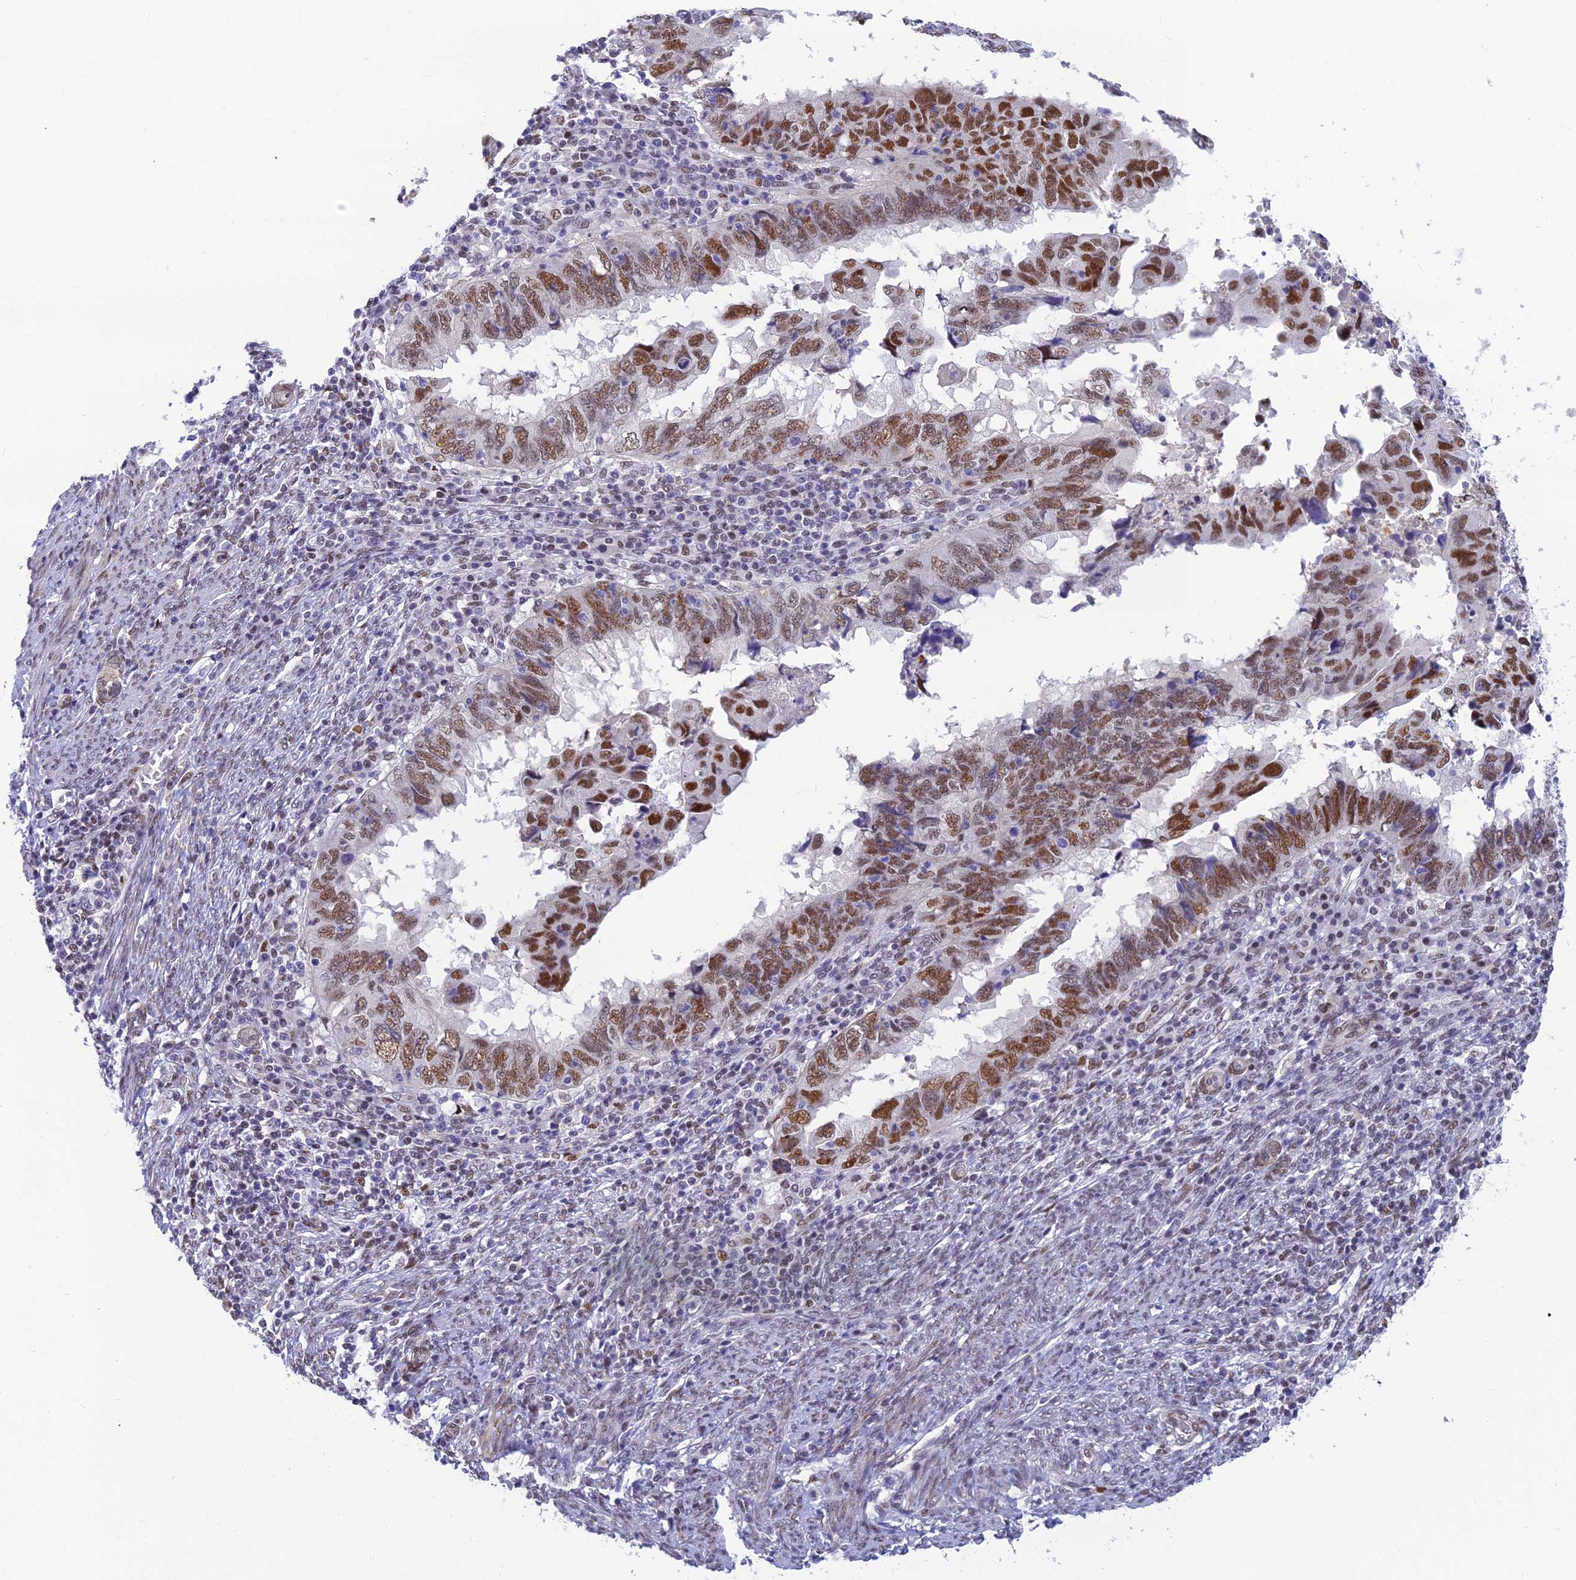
{"staining": {"intensity": "moderate", "quantity": ">75%", "location": "nuclear"}, "tissue": "endometrial cancer", "cell_type": "Tumor cells", "image_type": "cancer", "snomed": [{"axis": "morphology", "description": "Adenocarcinoma, NOS"}, {"axis": "topography", "description": "Uterus"}], "caption": "An immunohistochemistry image of tumor tissue is shown. Protein staining in brown shows moderate nuclear positivity in endometrial cancer (adenocarcinoma) within tumor cells.", "gene": "CLK4", "patient": {"sex": "female", "age": 77}}